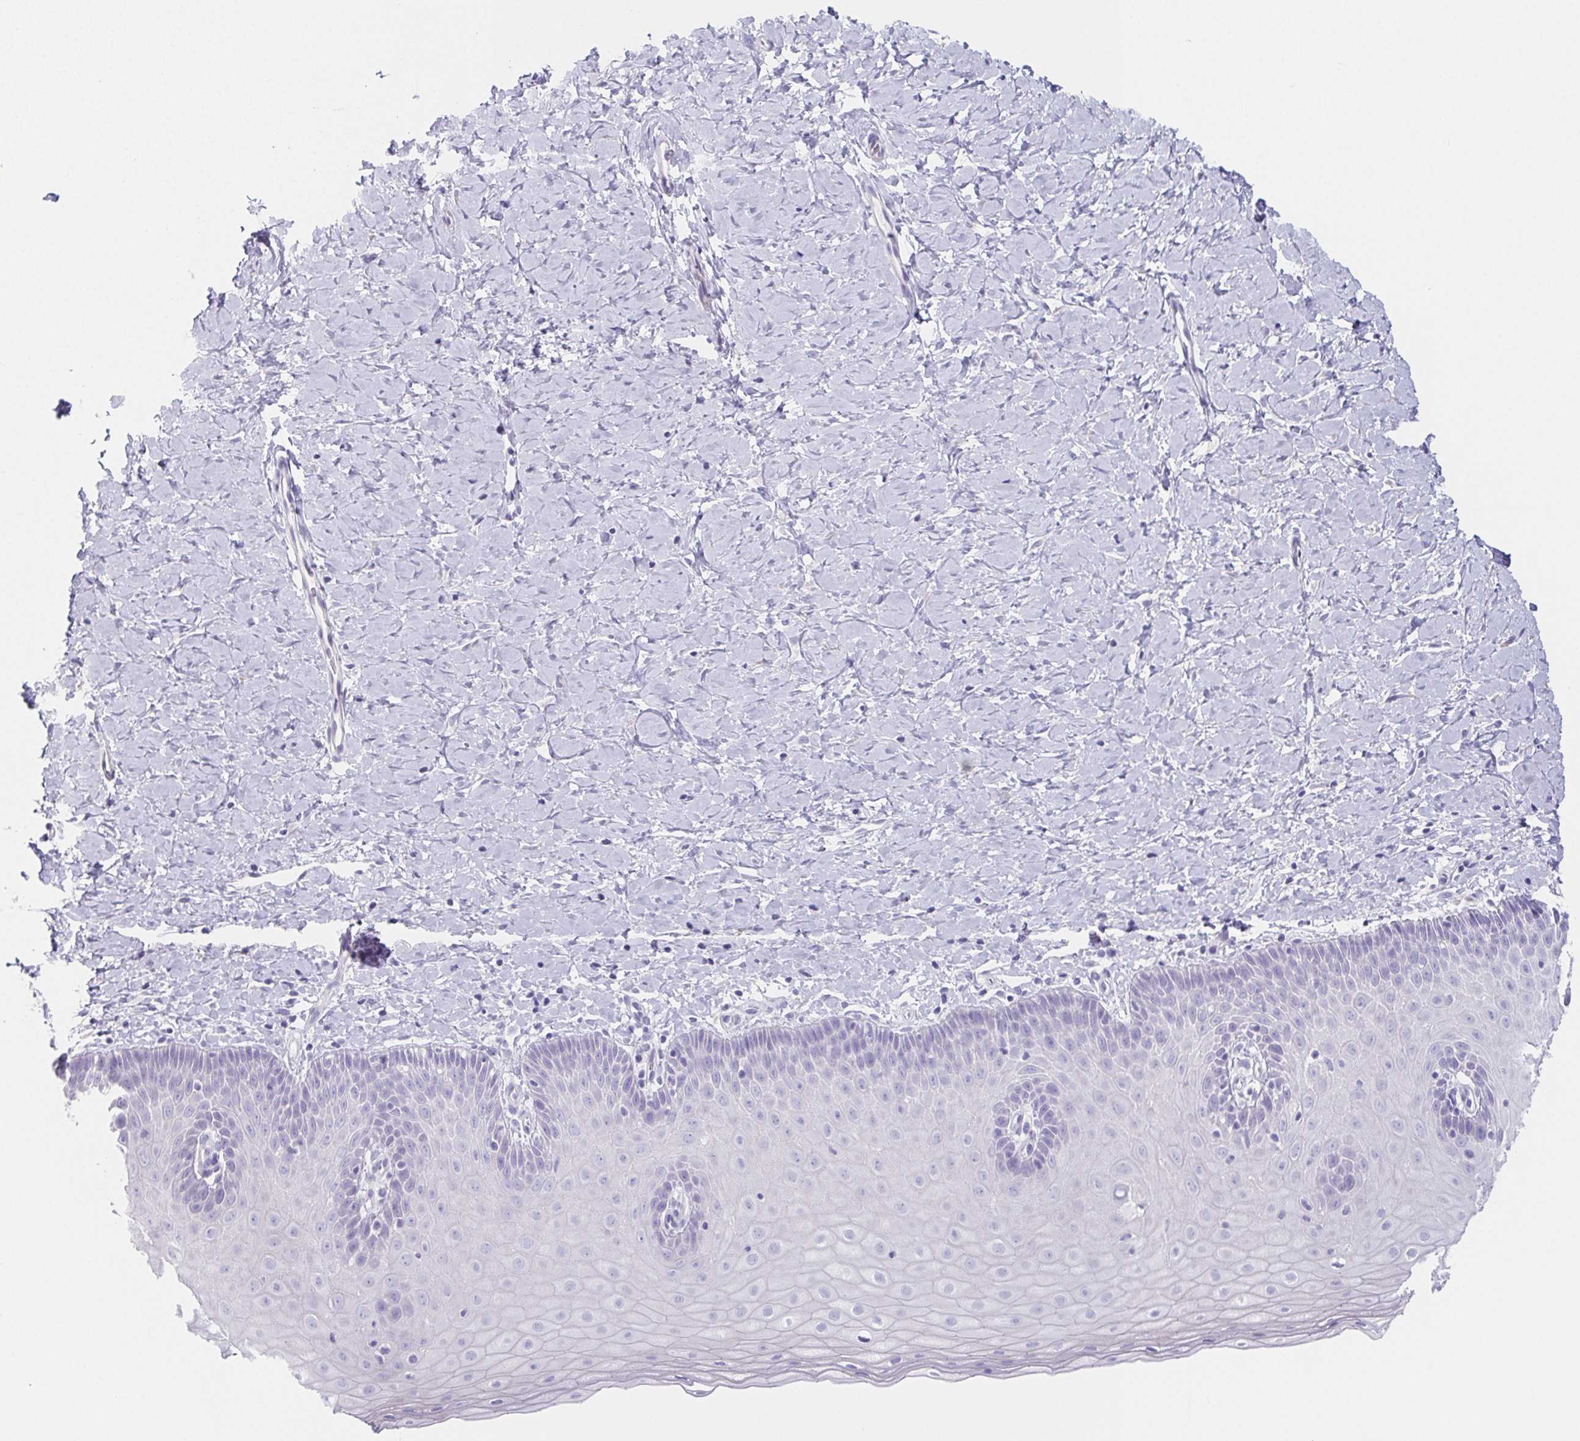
{"staining": {"intensity": "negative", "quantity": "none", "location": "none"}, "tissue": "cervix", "cell_type": "Glandular cells", "image_type": "normal", "snomed": [{"axis": "morphology", "description": "Normal tissue, NOS"}, {"axis": "topography", "description": "Cervix"}], "caption": "A micrograph of cervix stained for a protein demonstrates no brown staining in glandular cells. The staining was performed using DAB to visualize the protein expression in brown, while the nuclei were stained in blue with hematoxylin (Magnification: 20x).", "gene": "HDGFL1", "patient": {"sex": "female", "age": 37}}